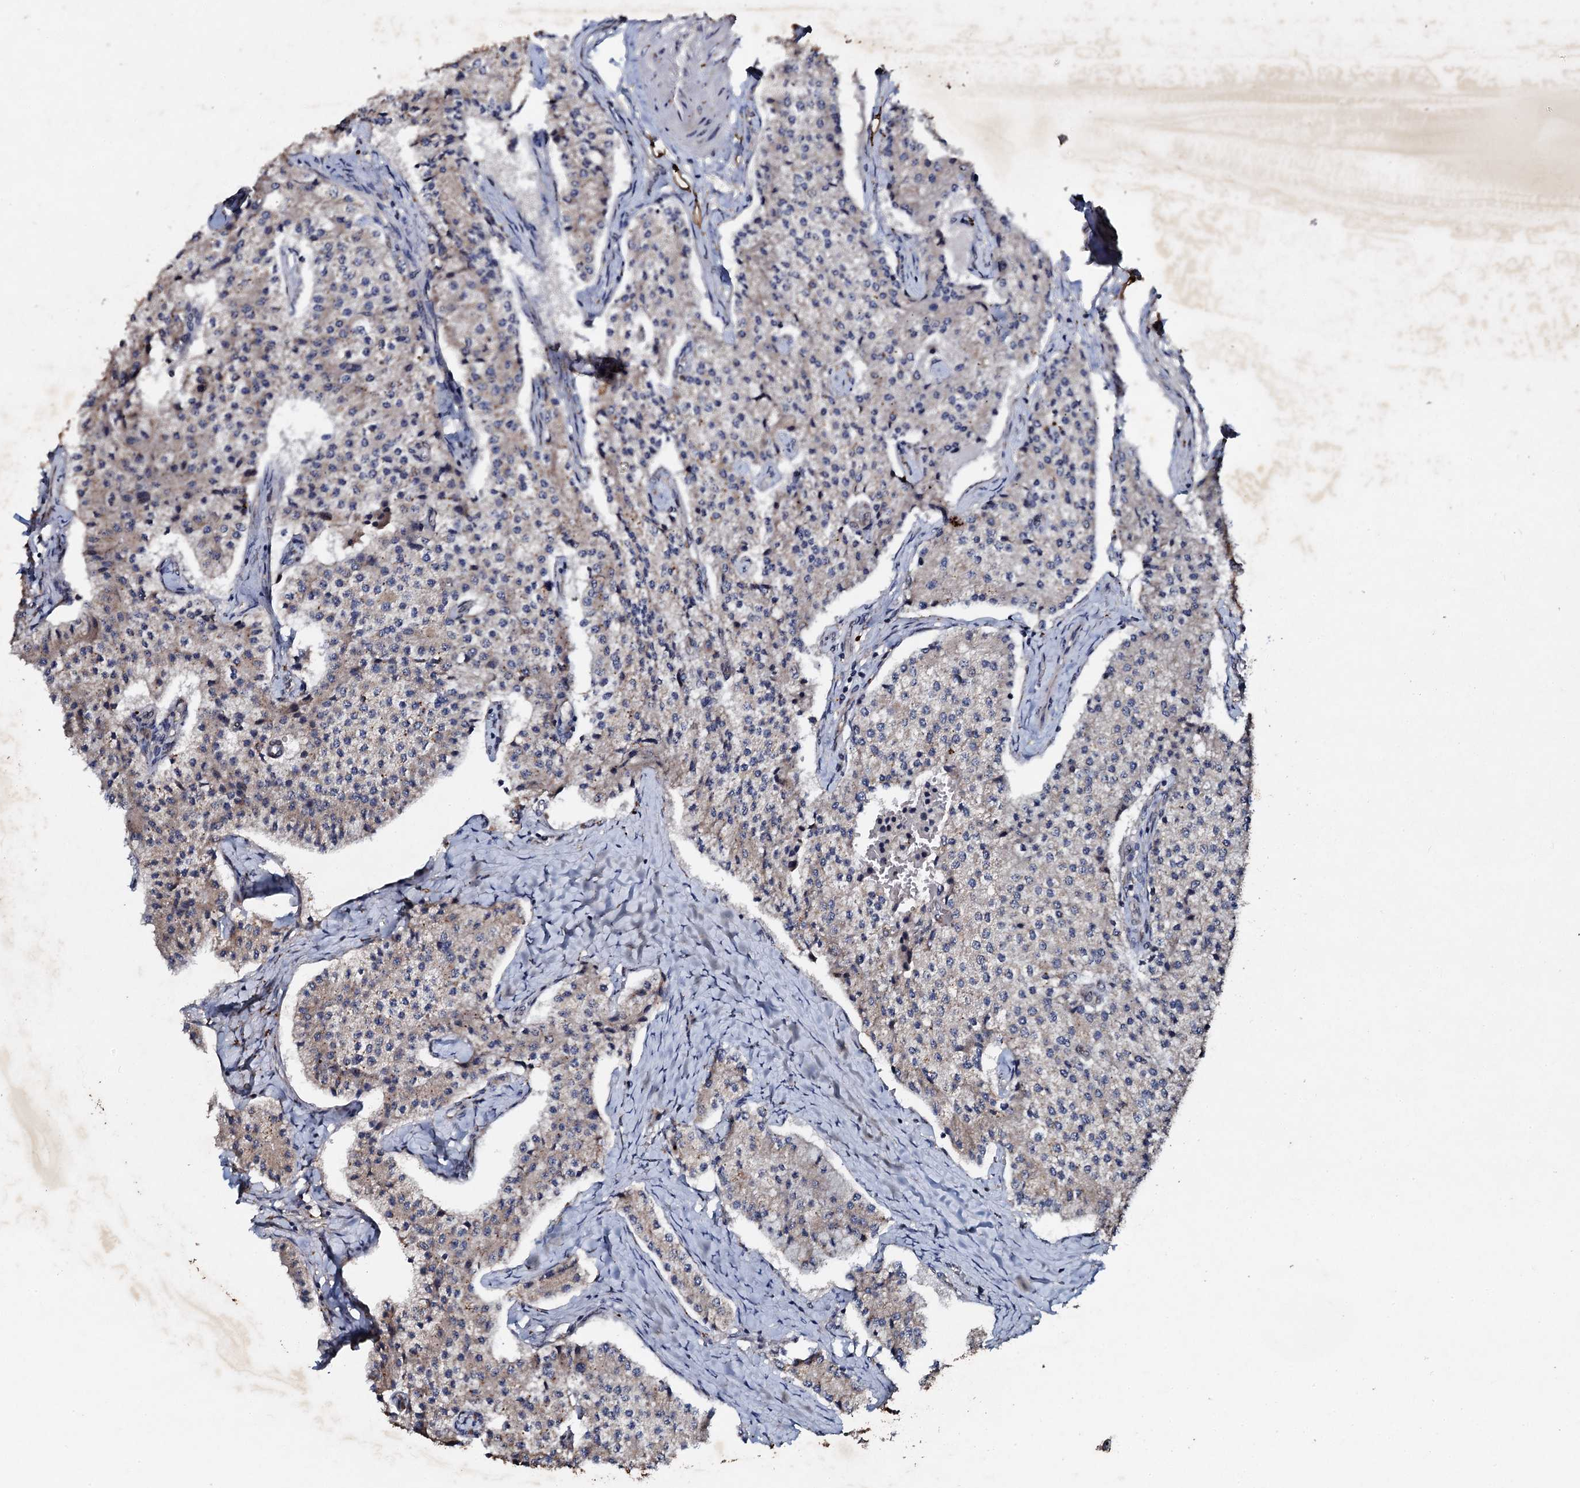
{"staining": {"intensity": "weak", "quantity": "<25%", "location": "cytoplasmic/membranous"}, "tissue": "carcinoid", "cell_type": "Tumor cells", "image_type": "cancer", "snomed": [{"axis": "morphology", "description": "Carcinoid, malignant, NOS"}, {"axis": "topography", "description": "Colon"}], "caption": "Immunohistochemical staining of carcinoid demonstrates no significant positivity in tumor cells.", "gene": "ADAMTS10", "patient": {"sex": "female", "age": 52}}